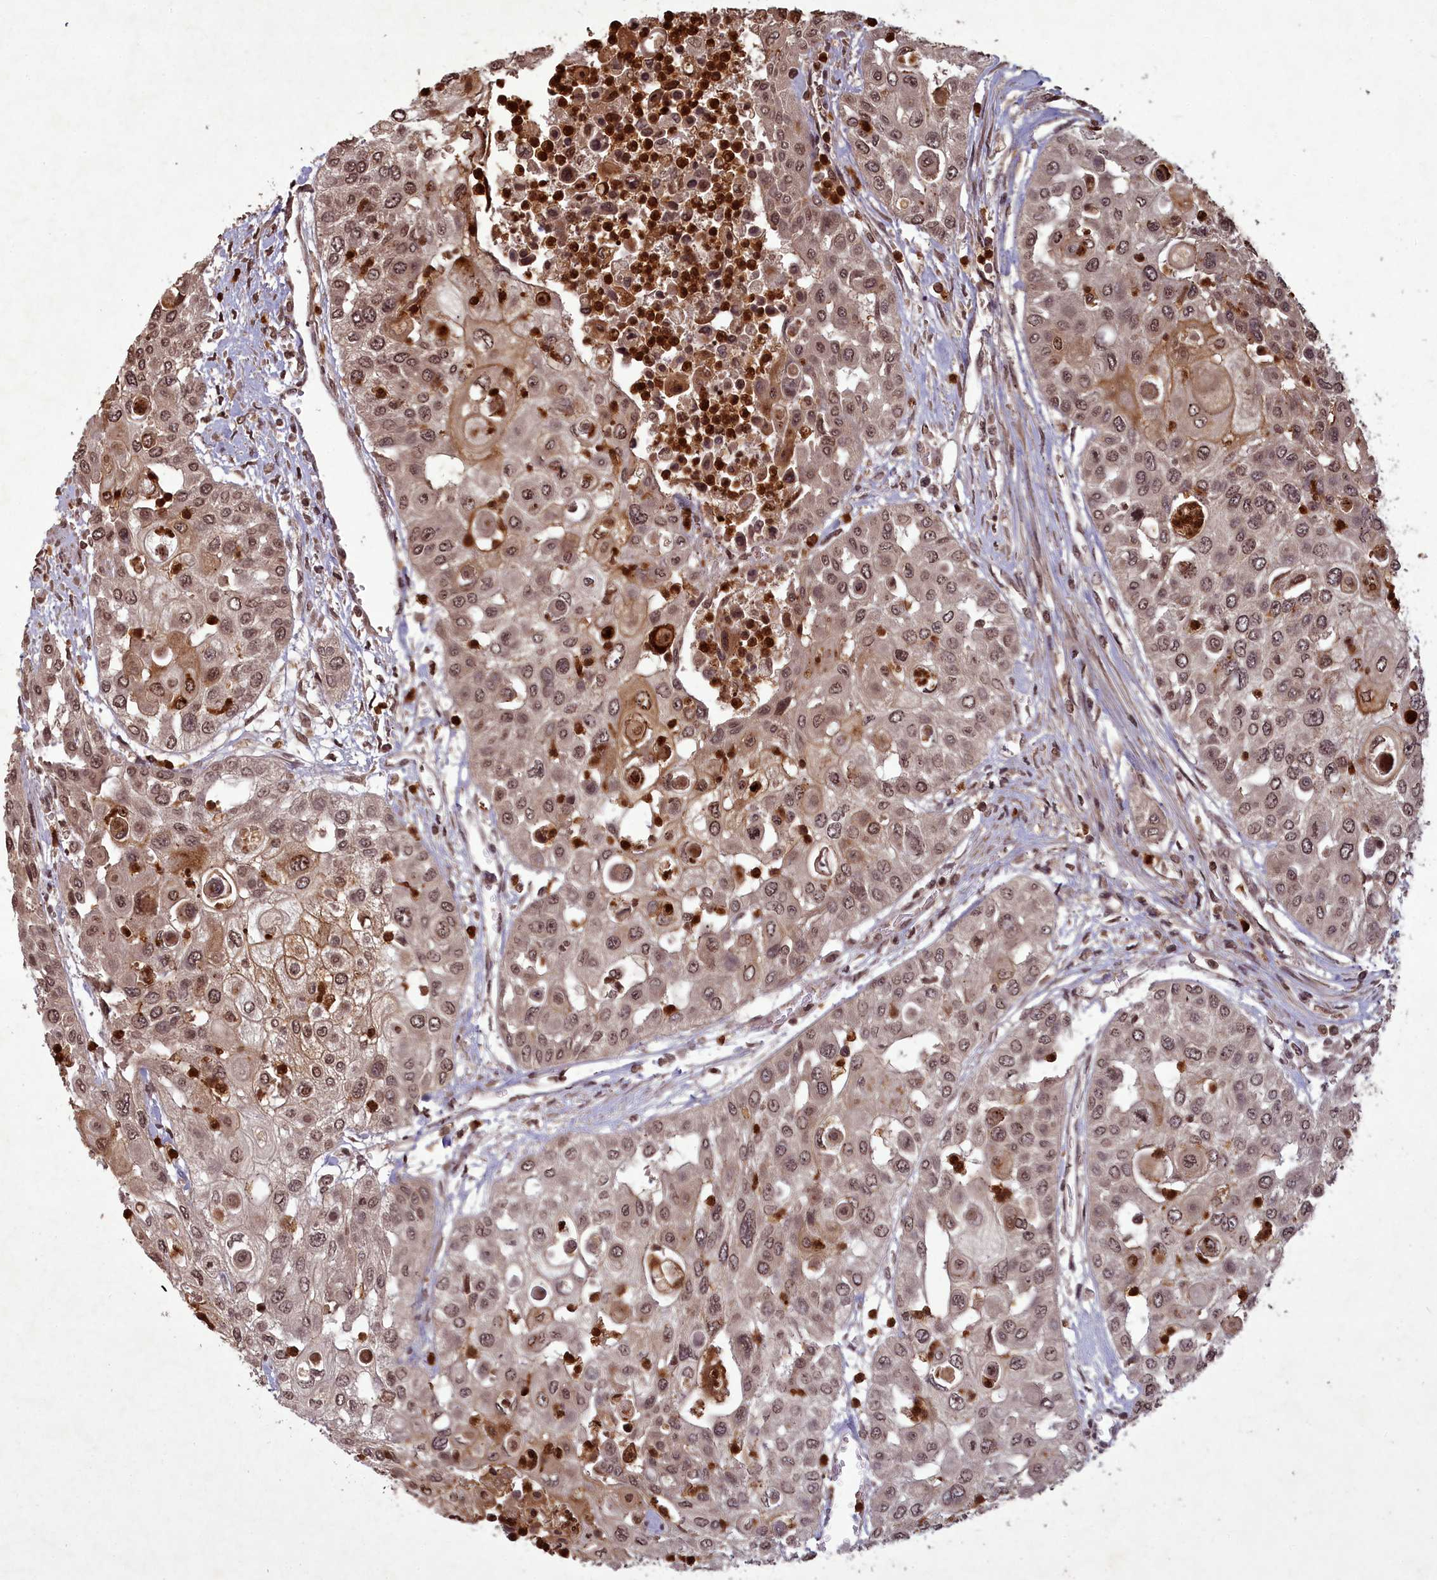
{"staining": {"intensity": "moderate", "quantity": ">75%", "location": "nuclear"}, "tissue": "urothelial cancer", "cell_type": "Tumor cells", "image_type": "cancer", "snomed": [{"axis": "morphology", "description": "Urothelial carcinoma, High grade"}, {"axis": "topography", "description": "Urinary bladder"}], "caption": "Immunohistochemical staining of urothelial cancer shows medium levels of moderate nuclear protein staining in about >75% of tumor cells.", "gene": "SRMS", "patient": {"sex": "female", "age": 79}}